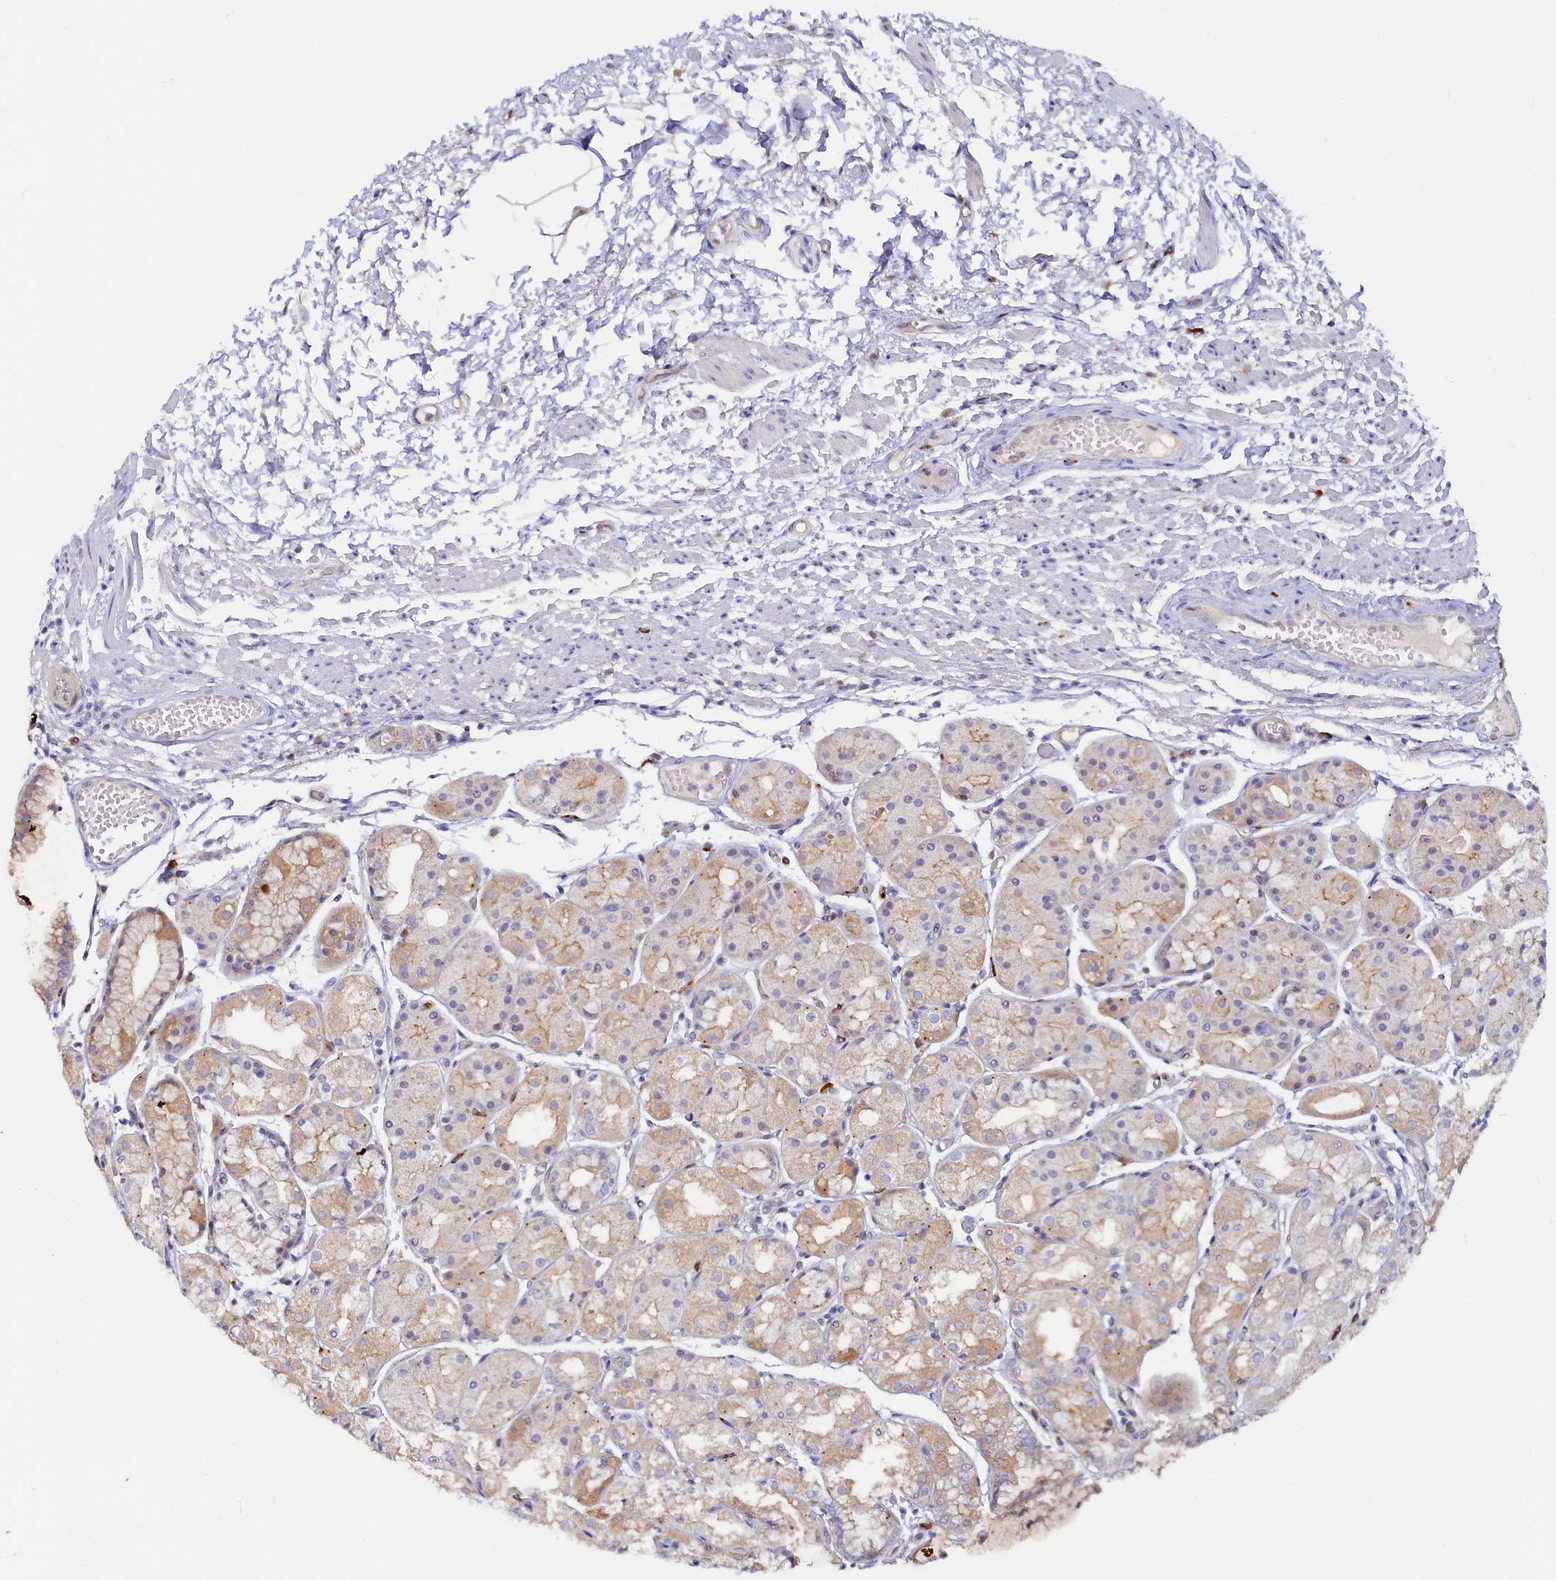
{"staining": {"intensity": "strong", "quantity": "25%-75%", "location": "cytoplasmic/membranous"}, "tissue": "stomach", "cell_type": "Glandular cells", "image_type": "normal", "snomed": [{"axis": "morphology", "description": "Normal tissue, NOS"}, {"axis": "topography", "description": "Stomach, upper"}], "caption": "This is a photomicrograph of immunohistochemistry (IHC) staining of normal stomach, which shows strong expression in the cytoplasmic/membranous of glandular cells.", "gene": "ASTE1", "patient": {"sex": "male", "age": 72}}